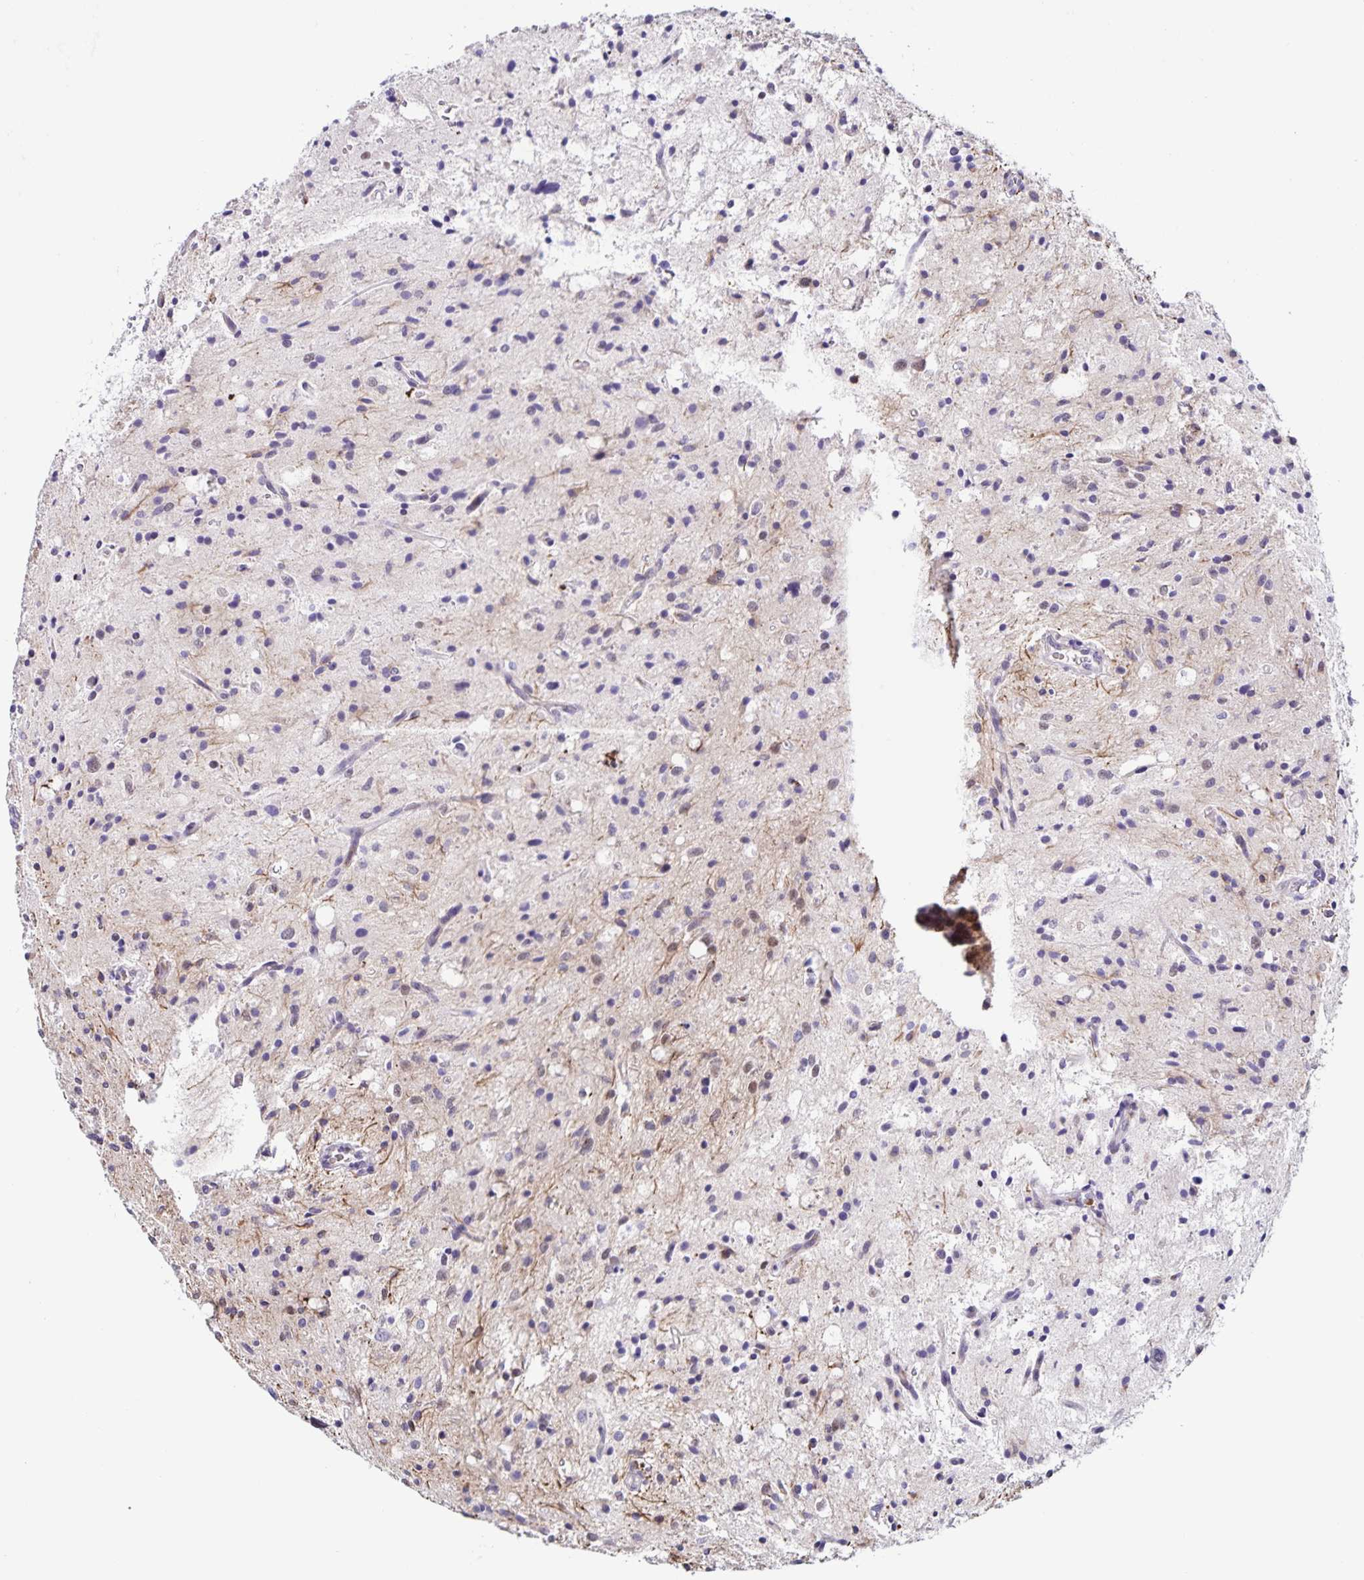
{"staining": {"intensity": "negative", "quantity": "none", "location": "none"}, "tissue": "glioma", "cell_type": "Tumor cells", "image_type": "cancer", "snomed": [{"axis": "morphology", "description": "Glioma, malignant, Low grade"}, {"axis": "topography", "description": "Brain"}], "caption": "Tumor cells show no significant protein positivity in glioma. (Immunohistochemistry, brightfield microscopy, high magnification).", "gene": "STPG4", "patient": {"sex": "female", "age": 58}}